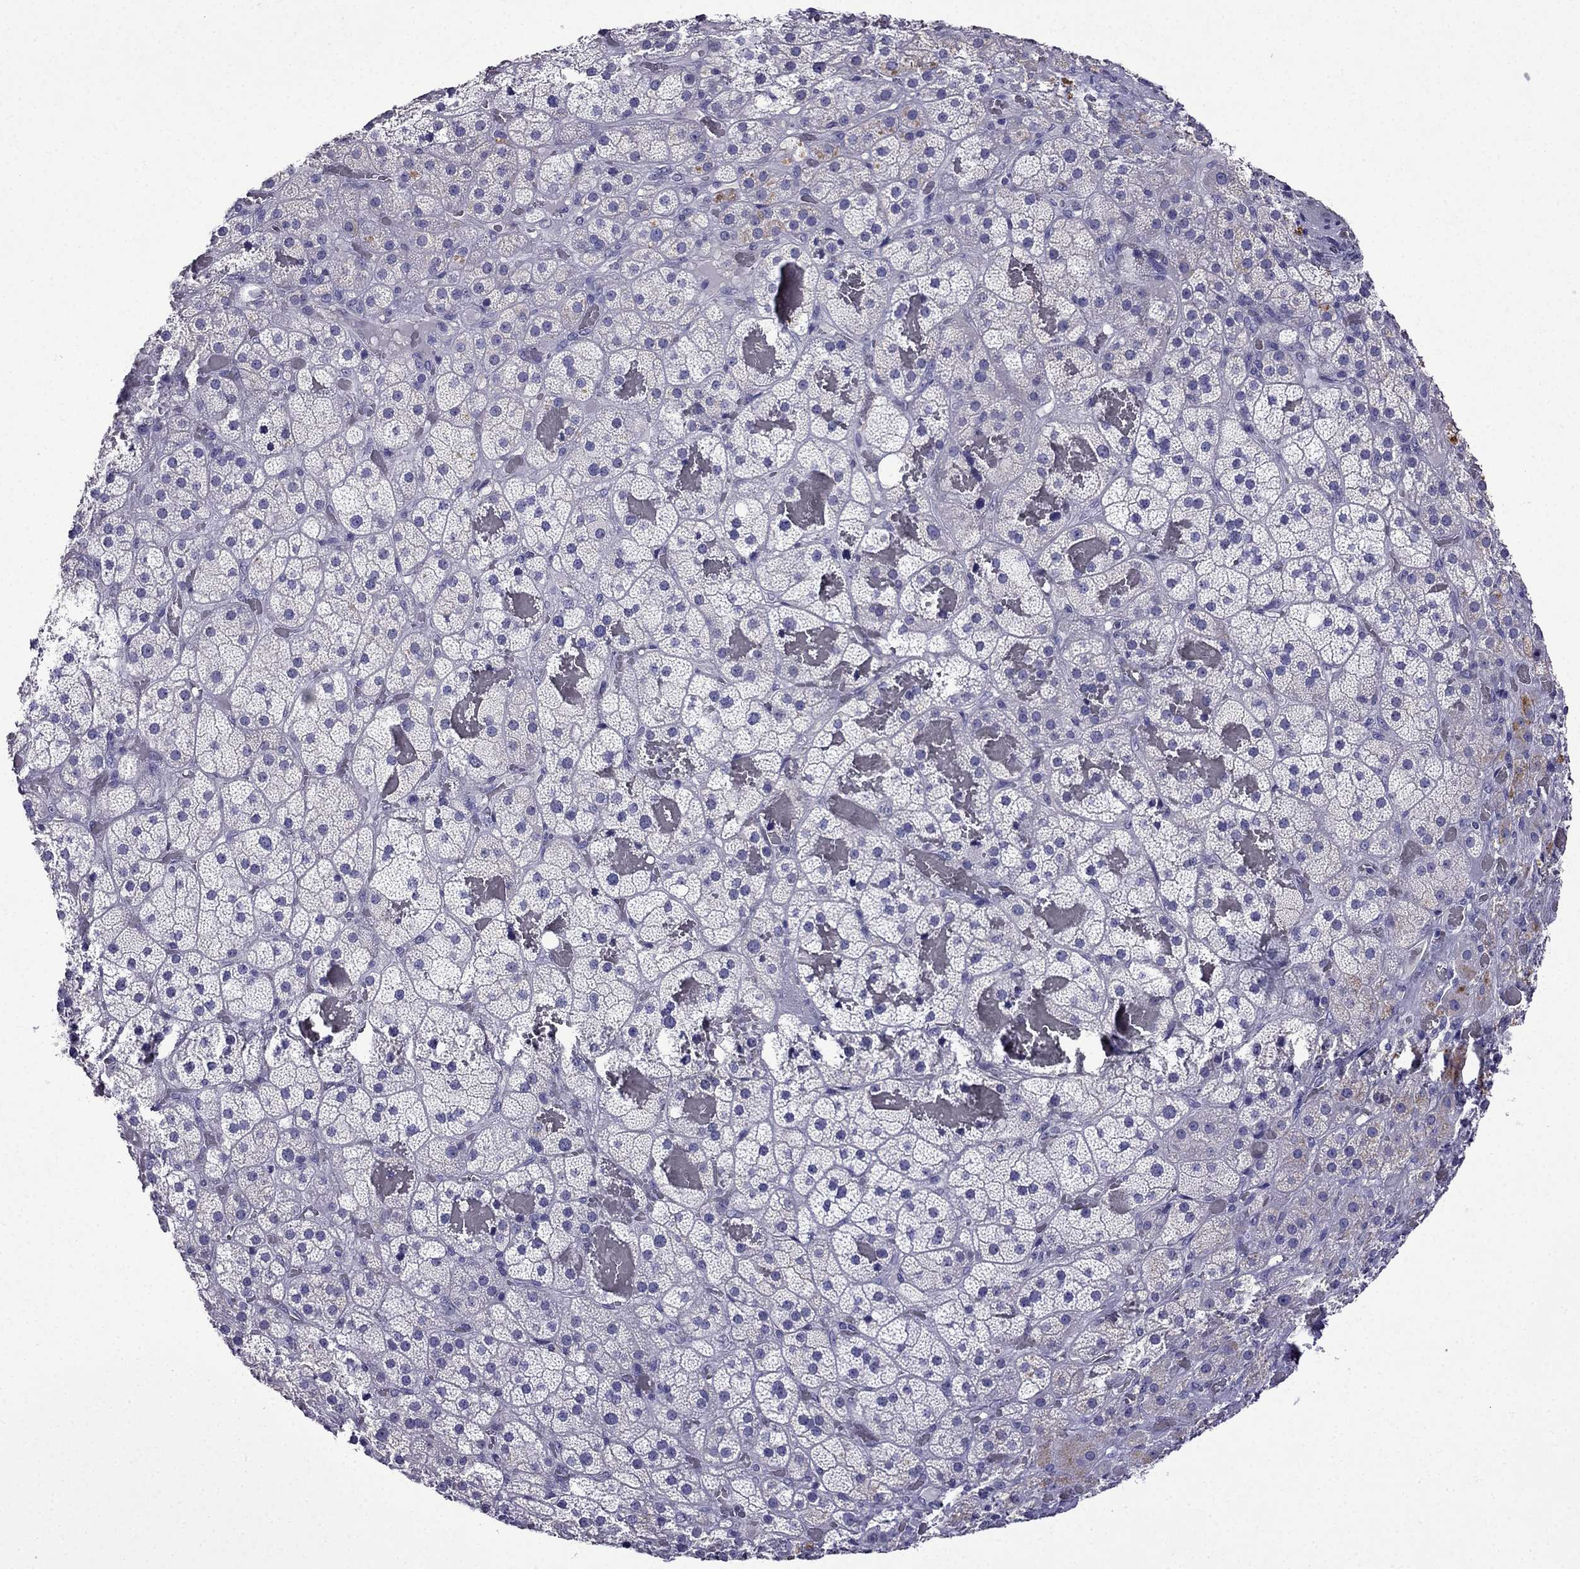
{"staining": {"intensity": "moderate", "quantity": "<25%", "location": "cytoplasmic/membranous"}, "tissue": "adrenal gland", "cell_type": "Glandular cells", "image_type": "normal", "snomed": [{"axis": "morphology", "description": "Normal tissue, NOS"}, {"axis": "topography", "description": "Adrenal gland"}], "caption": "Immunohistochemical staining of normal human adrenal gland reveals moderate cytoplasmic/membranous protein staining in about <25% of glandular cells.", "gene": "DNAH17", "patient": {"sex": "male", "age": 57}}